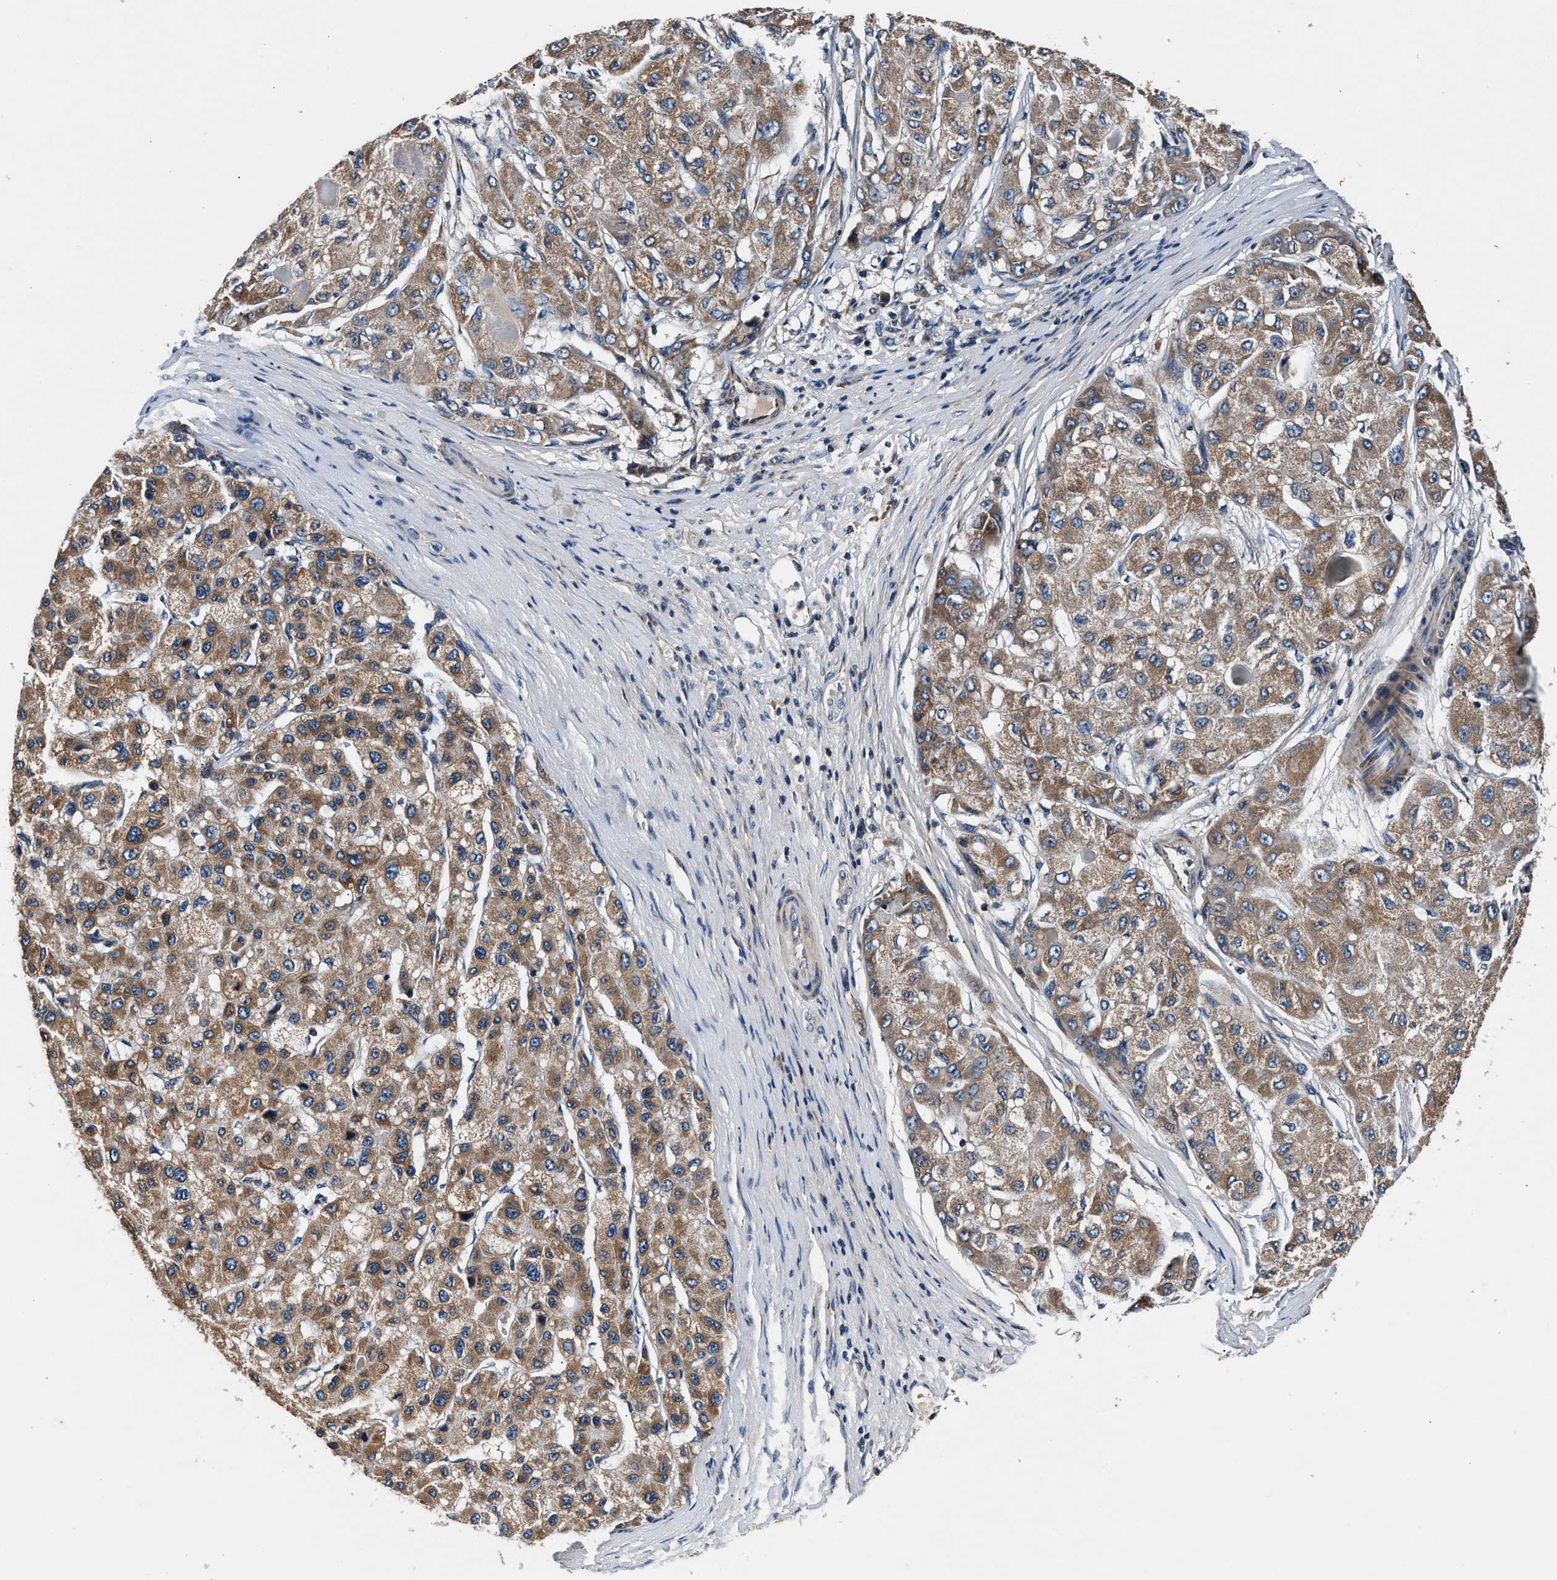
{"staining": {"intensity": "moderate", "quantity": ">75%", "location": "cytoplasmic/membranous"}, "tissue": "liver cancer", "cell_type": "Tumor cells", "image_type": "cancer", "snomed": [{"axis": "morphology", "description": "Carcinoma, Hepatocellular, NOS"}, {"axis": "topography", "description": "Liver"}], "caption": "Protein staining shows moderate cytoplasmic/membranous positivity in about >75% of tumor cells in hepatocellular carcinoma (liver). (DAB (3,3'-diaminobenzidine) IHC, brown staining for protein, blue staining for nuclei).", "gene": "IMMT", "patient": {"sex": "male", "age": 80}}